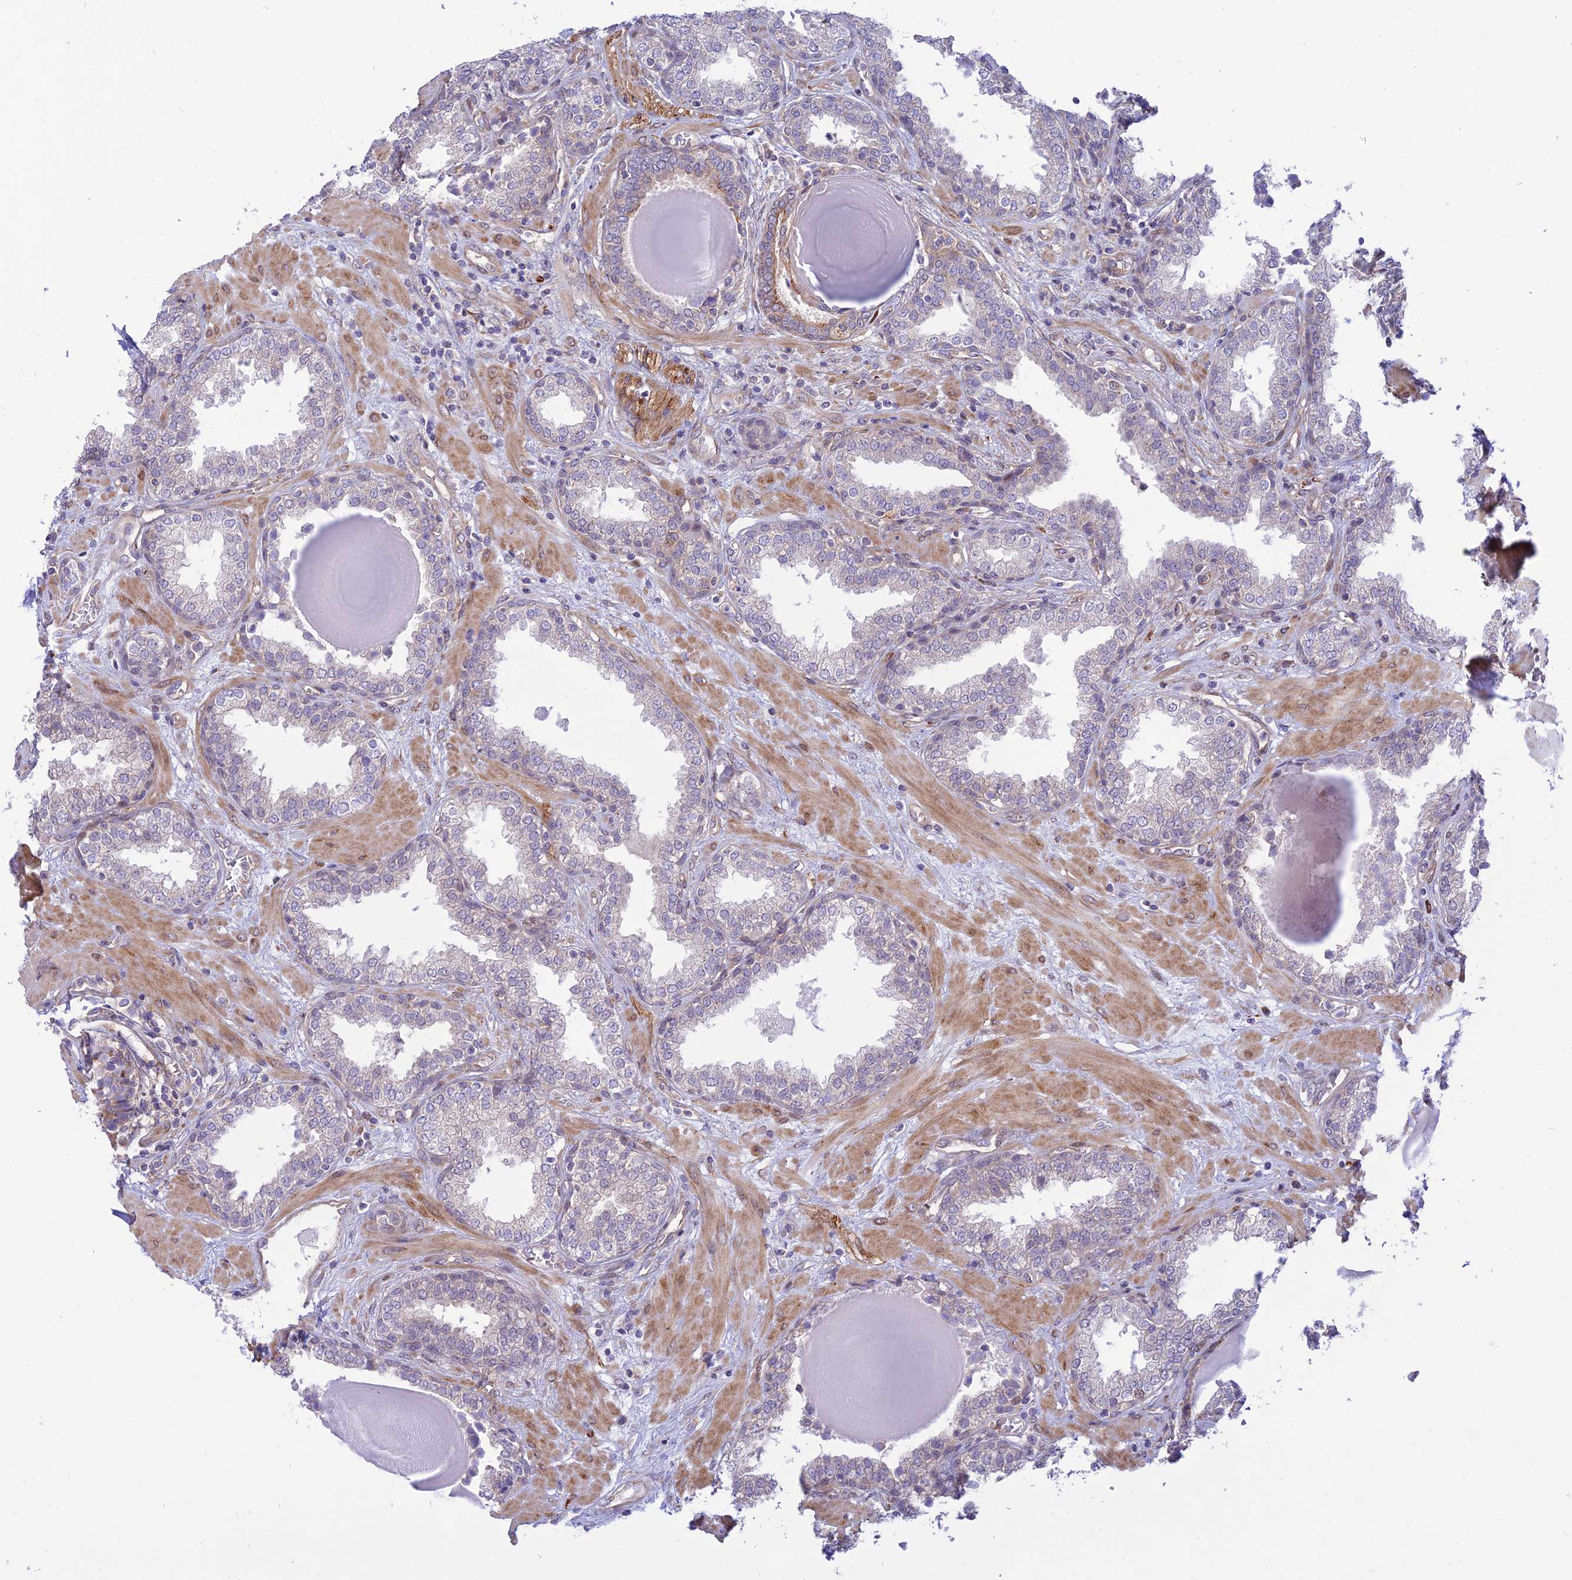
{"staining": {"intensity": "moderate", "quantity": "<25%", "location": "cytoplasmic/membranous"}, "tissue": "prostate", "cell_type": "Glandular cells", "image_type": "normal", "snomed": [{"axis": "morphology", "description": "Normal tissue, NOS"}, {"axis": "topography", "description": "Prostate"}], "caption": "IHC histopathology image of unremarkable prostate: prostate stained using immunohistochemistry (IHC) demonstrates low levels of moderate protein expression localized specifically in the cytoplasmic/membranous of glandular cells, appearing as a cytoplasmic/membranous brown color.", "gene": "KCNAB1", "patient": {"sex": "male", "age": 51}}